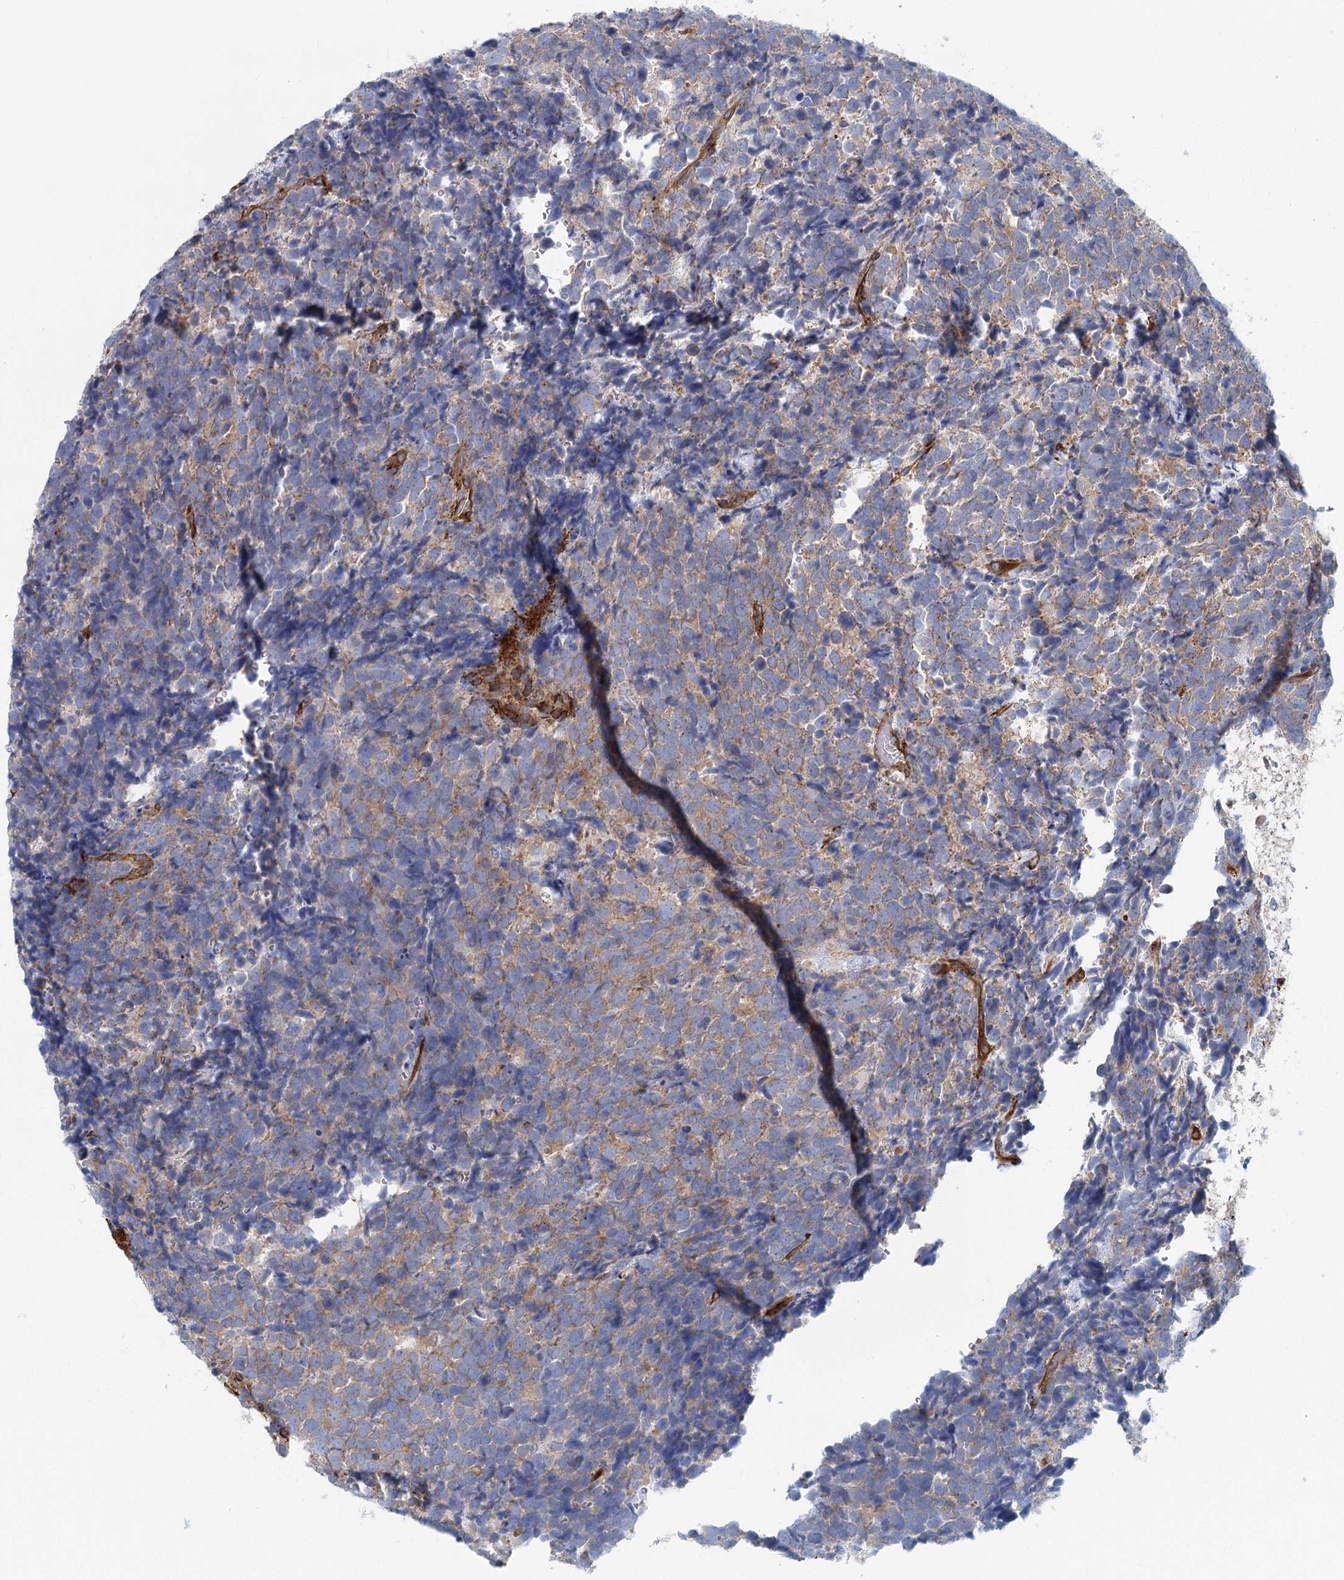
{"staining": {"intensity": "moderate", "quantity": ">75%", "location": "cytoplasmic/membranous"}, "tissue": "urothelial cancer", "cell_type": "Tumor cells", "image_type": "cancer", "snomed": [{"axis": "morphology", "description": "Urothelial carcinoma, High grade"}, {"axis": "topography", "description": "Urinary bladder"}], "caption": "High-power microscopy captured an IHC micrograph of urothelial cancer, revealing moderate cytoplasmic/membranous staining in about >75% of tumor cells.", "gene": "IFT46", "patient": {"sex": "female", "age": 82}}